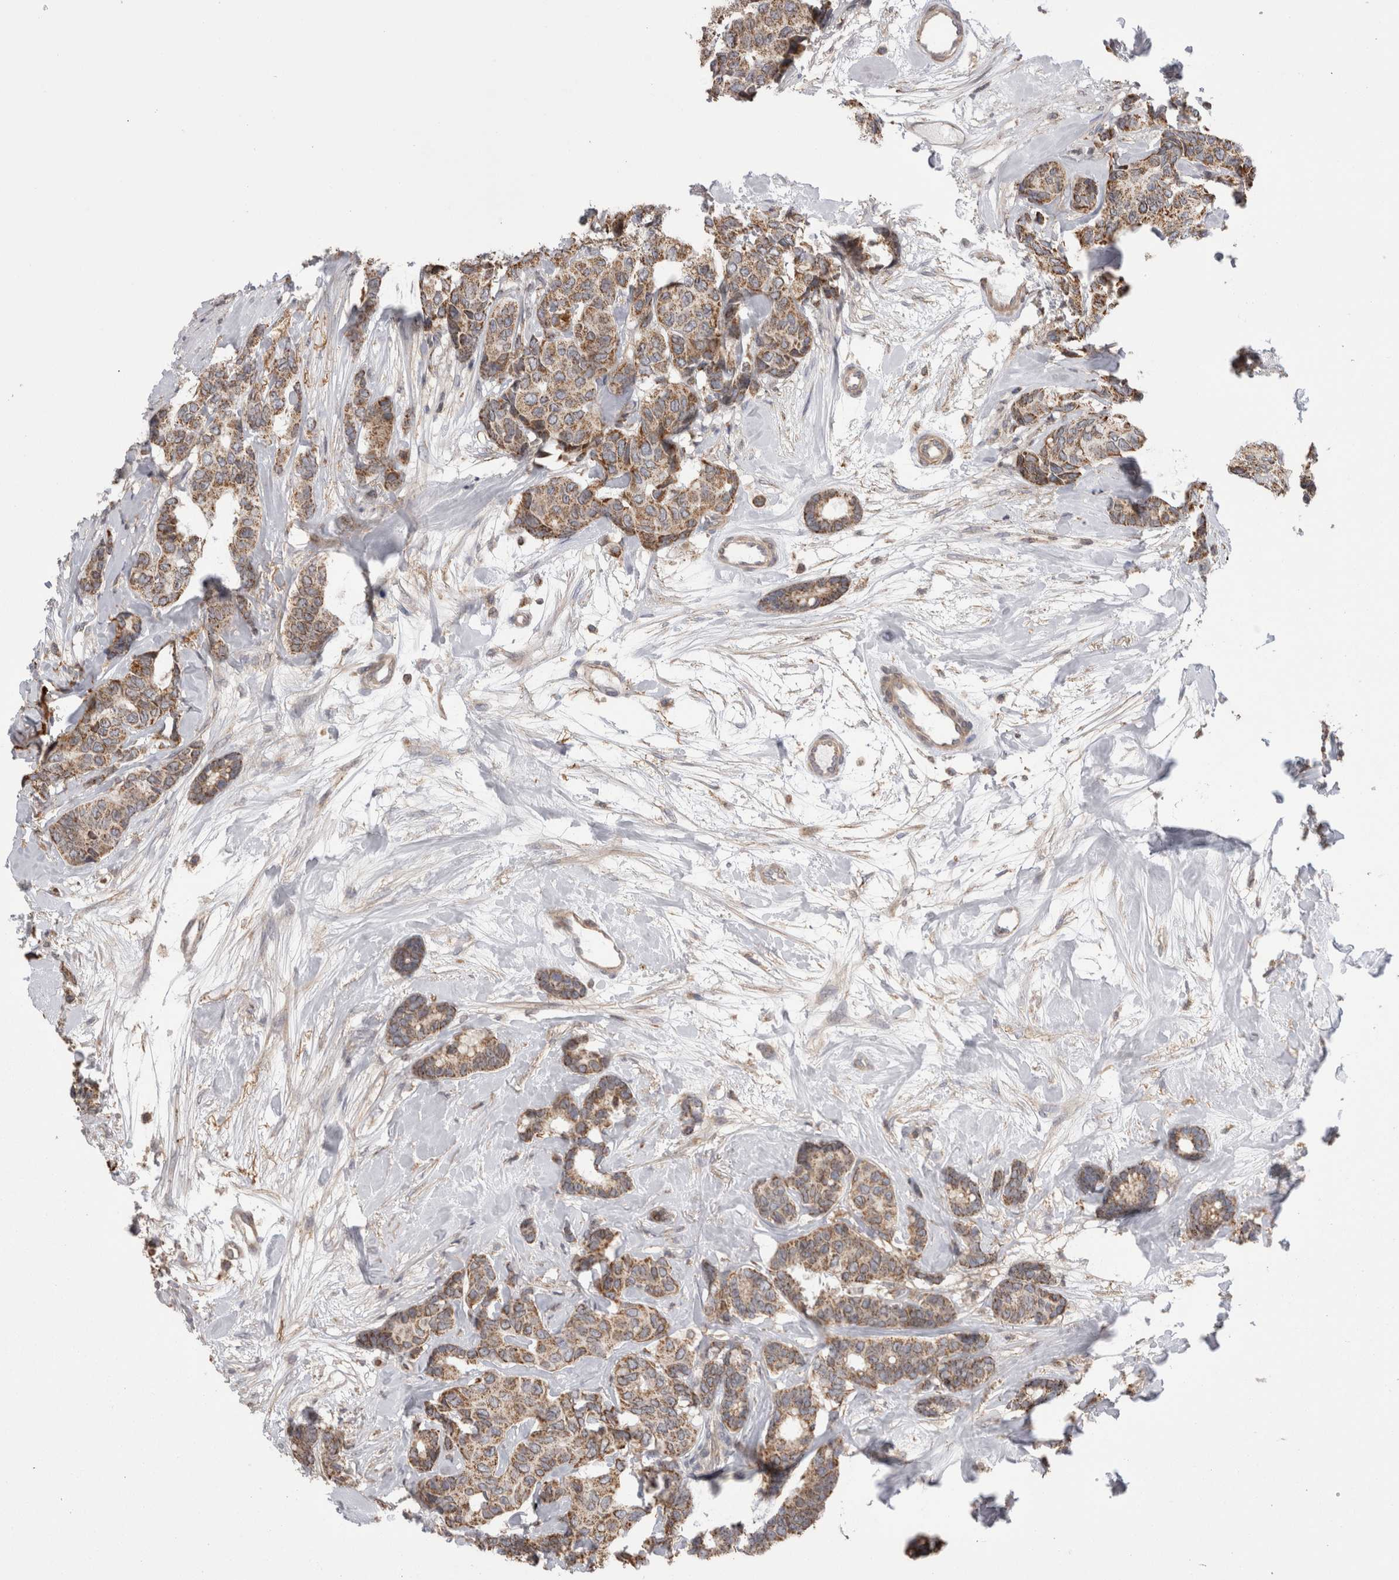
{"staining": {"intensity": "moderate", "quantity": ">75%", "location": "cytoplasmic/membranous"}, "tissue": "breast cancer", "cell_type": "Tumor cells", "image_type": "cancer", "snomed": [{"axis": "morphology", "description": "Duct carcinoma"}, {"axis": "topography", "description": "Breast"}], "caption": "The immunohistochemical stain labels moderate cytoplasmic/membranous expression in tumor cells of intraductal carcinoma (breast) tissue.", "gene": "DARS2", "patient": {"sex": "female", "age": 87}}